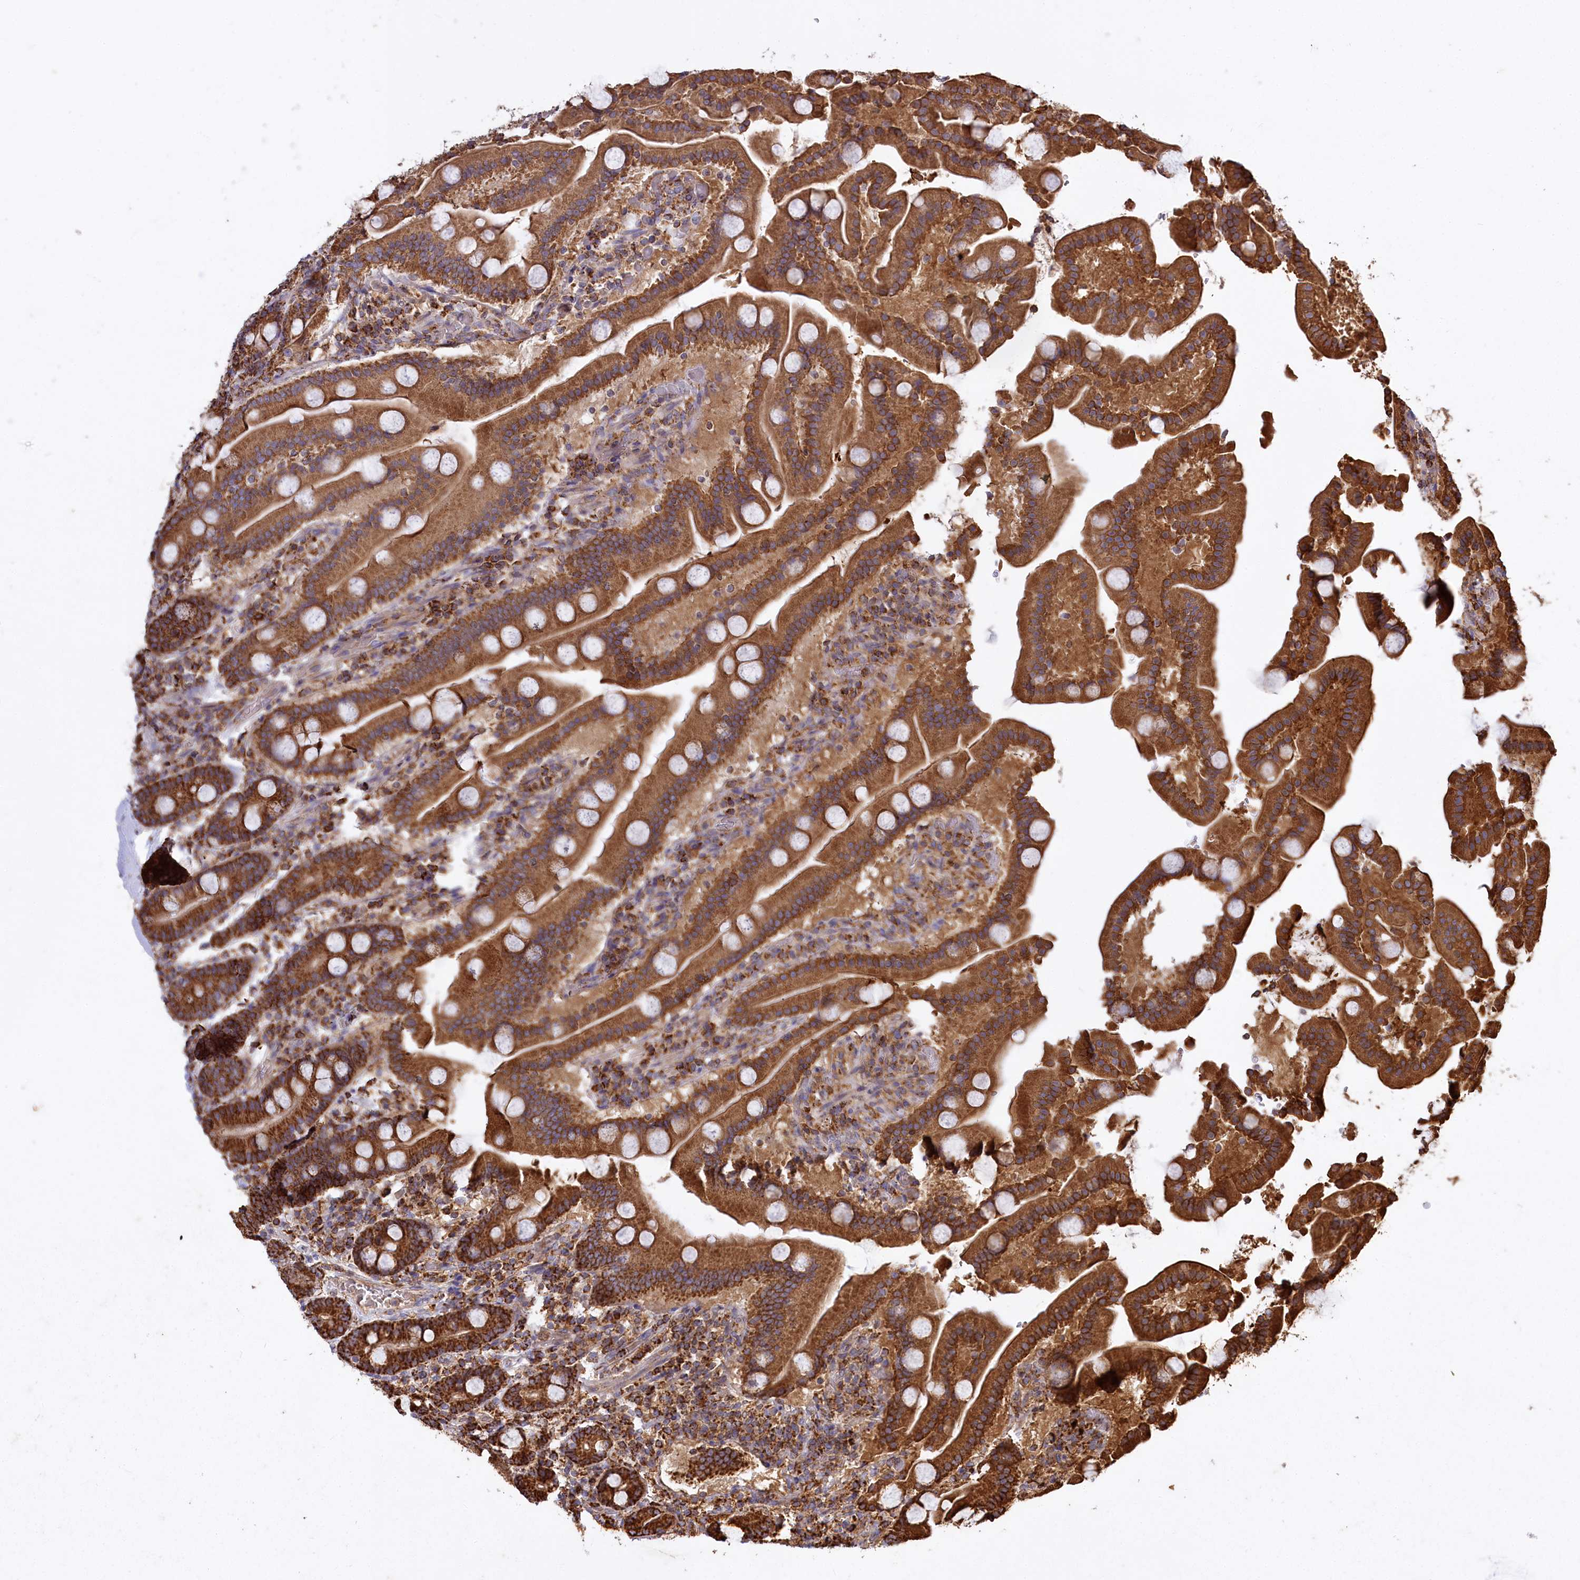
{"staining": {"intensity": "strong", "quantity": ">75%", "location": "cytoplasmic/membranous"}, "tissue": "duodenum", "cell_type": "Glandular cells", "image_type": "normal", "snomed": [{"axis": "morphology", "description": "Normal tissue, NOS"}, {"axis": "topography", "description": "Duodenum"}], "caption": "This micrograph displays immunohistochemistry staining of normal duodenum, with high strong cytoplasmic/membranous expression in approximately >75% of glandular cells.", "gene": "CARD19", "patient": {"sex": "male", "age": 55}}